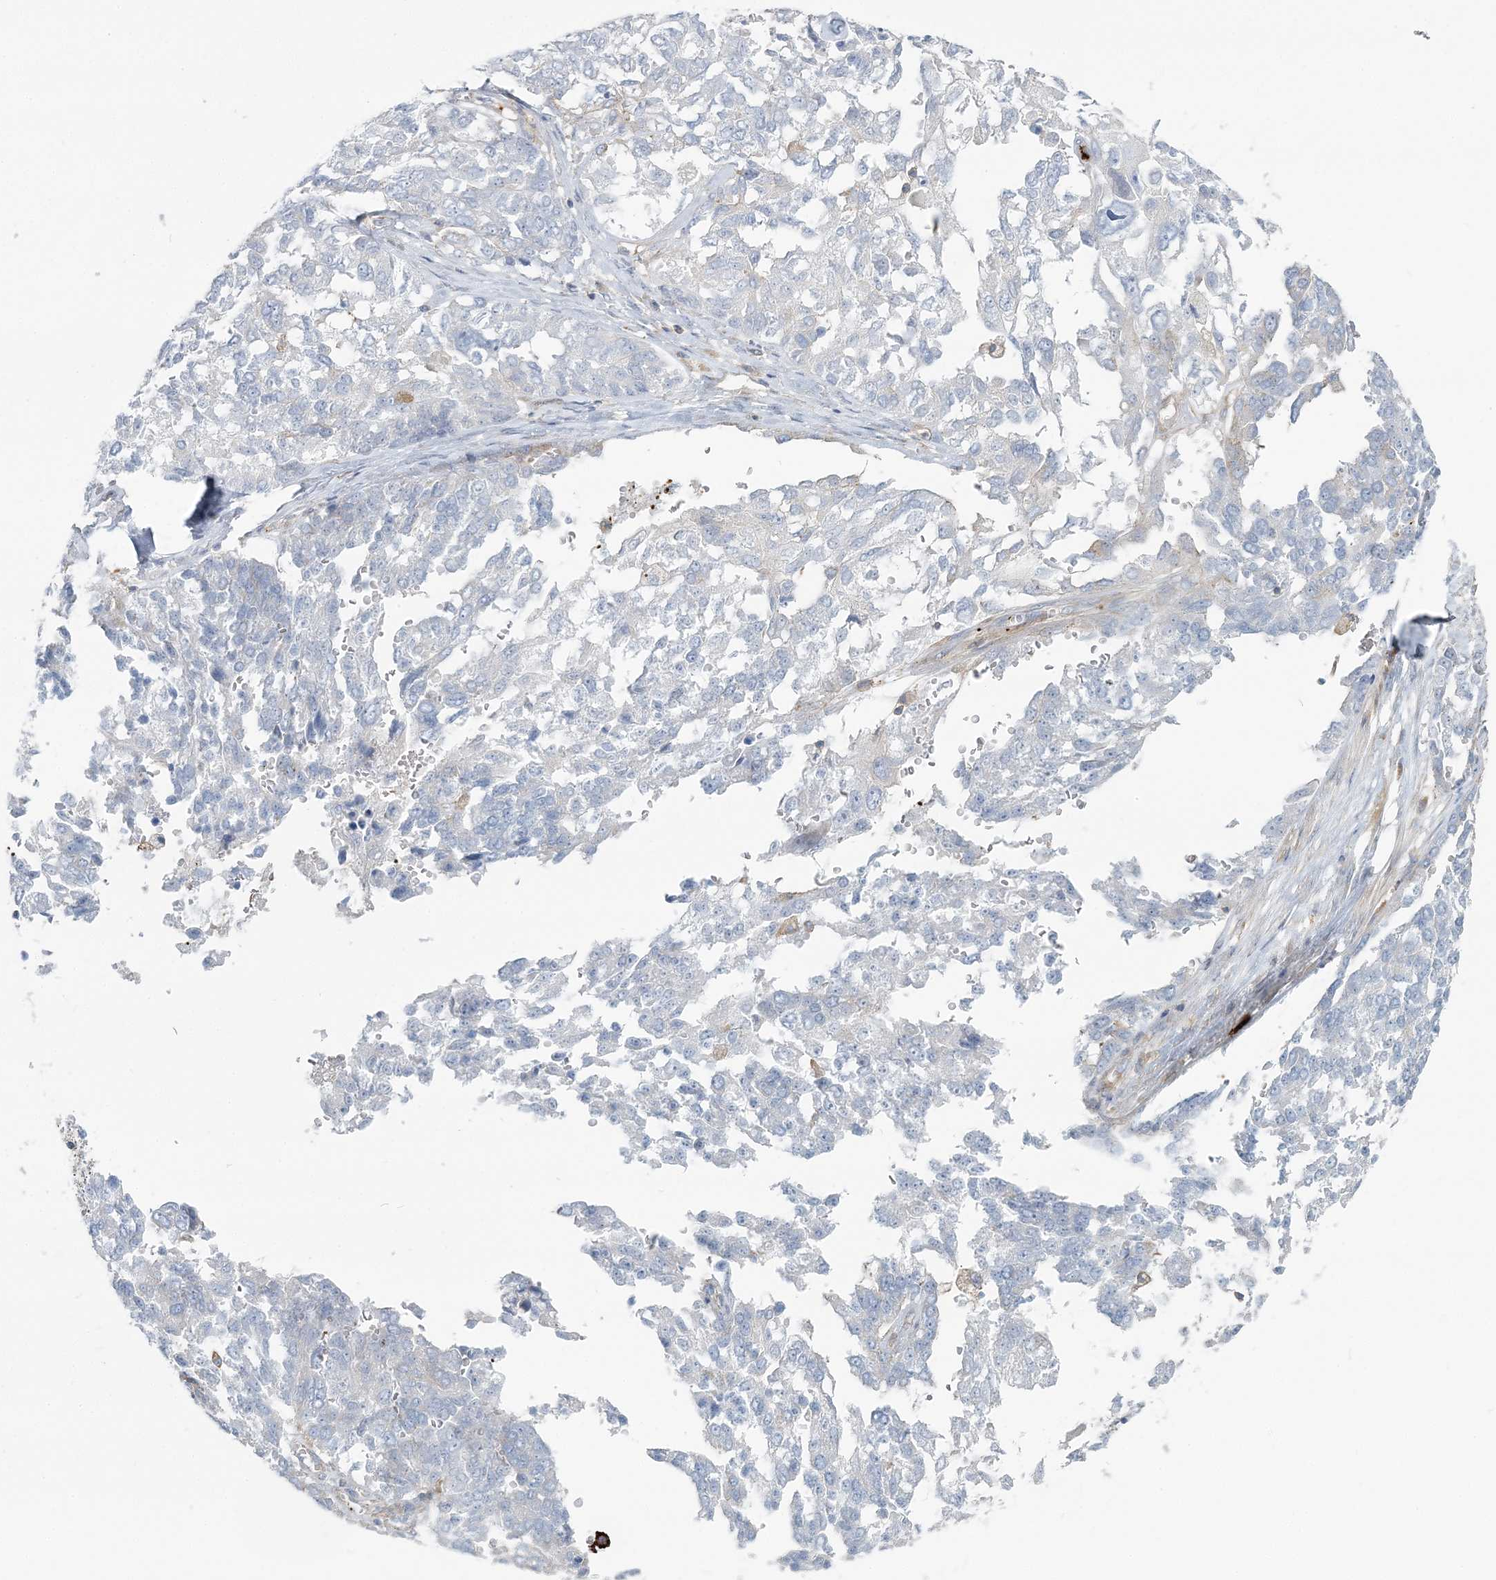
{"staining": {"intensity": "negative", "quantity": "none", "location": "none"}, "tissue": "ovarian cancer", "cell_type": "Tumor cells", "image_type": "cancer", "snomed": [{"axis": "morphology", "description": "Cystadenocarcinoma, serous, NOS"}, {"axis": "topography", "description": "Ovary"}], "caption": "Ovarian cancer (serous cystadenocarcinoma) was stained to show a protein in brown. There is no significant staining in tumor cells. (Immunohistochemistry (ihc), brightfield microscopy, high magnification).", "gene": "CUEDC2", "patient": {"sex": "female", "age": 44}}